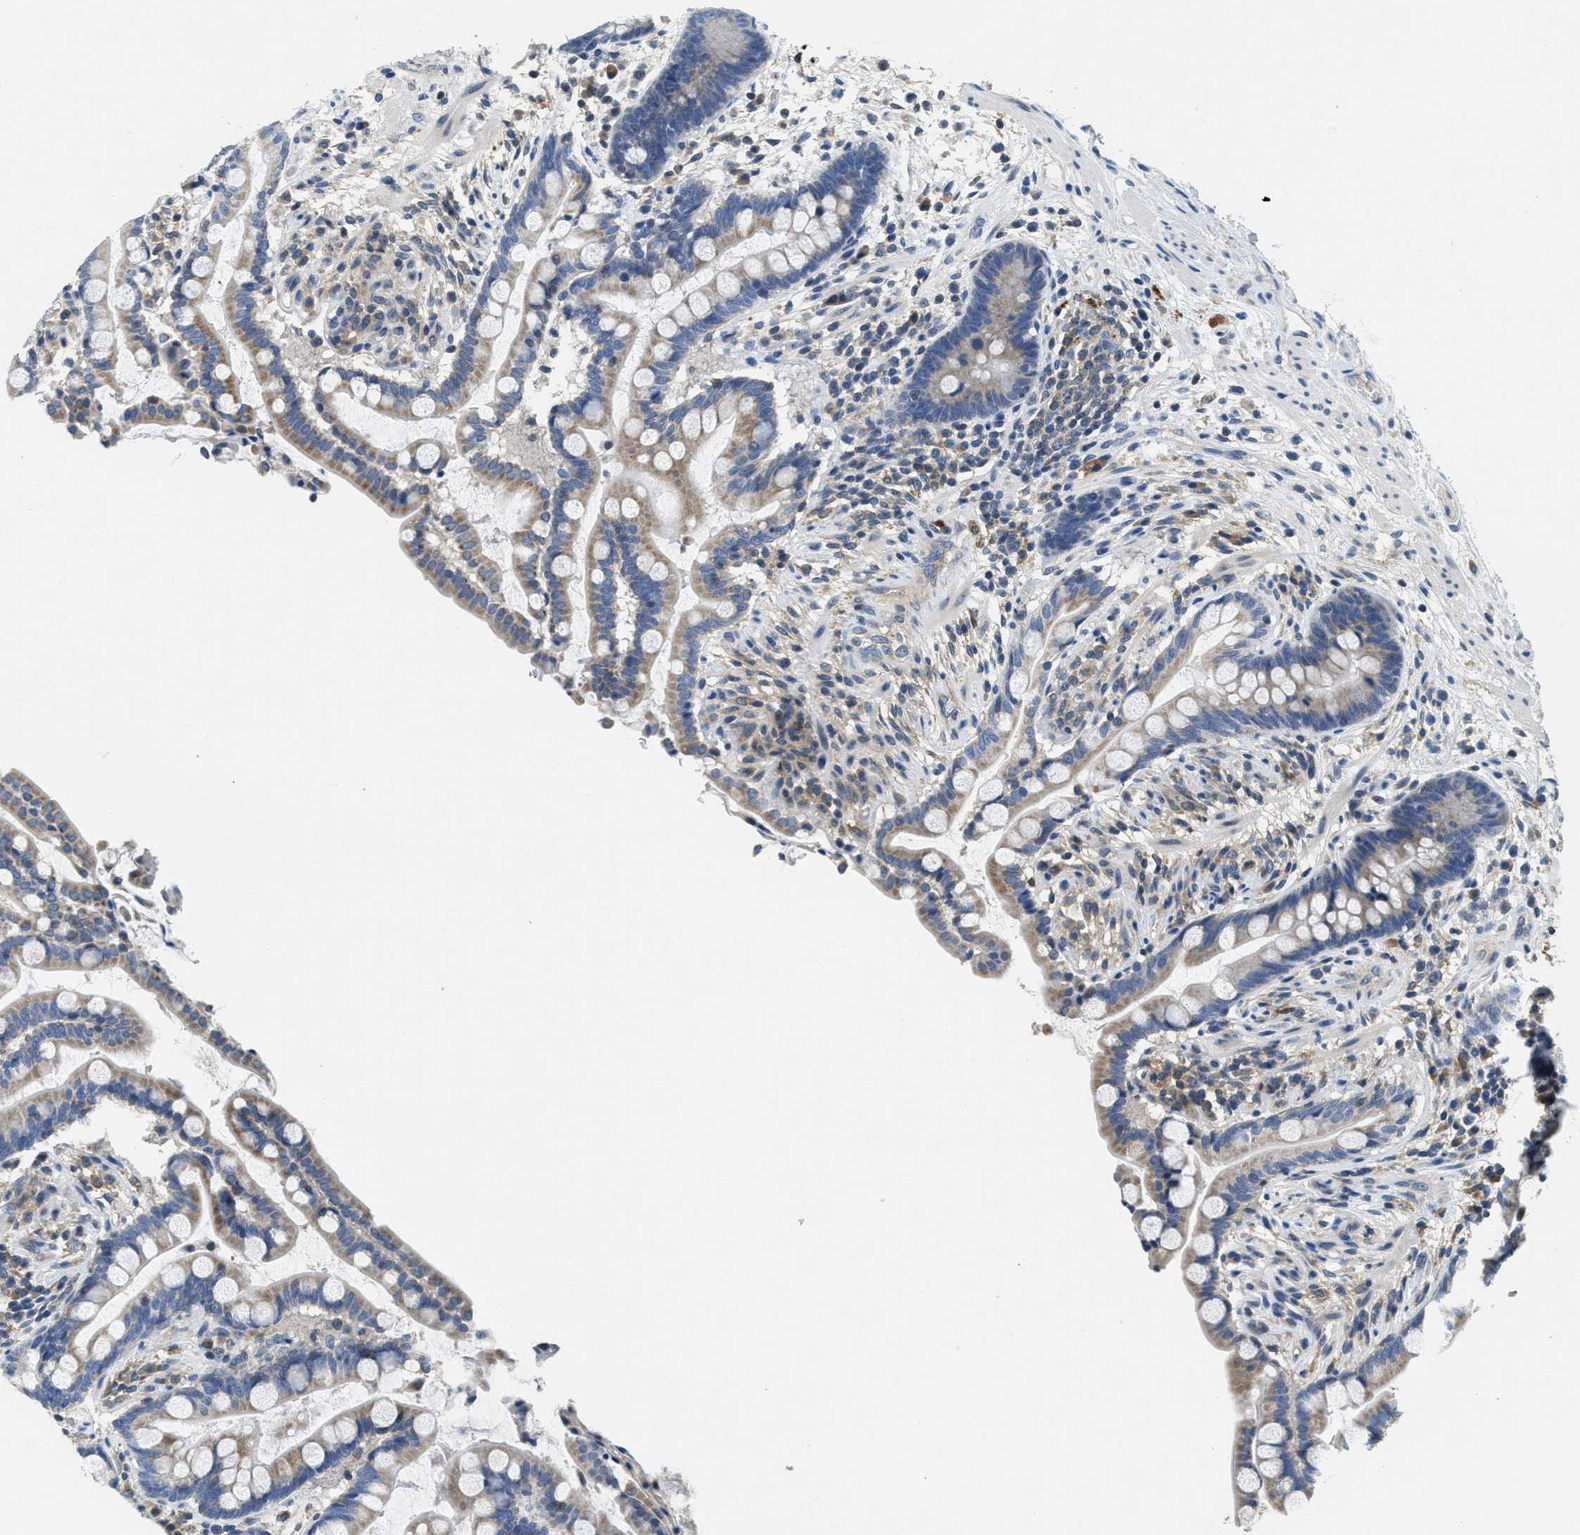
{"staining": {"intensity": "negative", "quantity": "none", "location": "none"}, "tissue": "colon", "cell_type": "Endothelial cells", "image_type": "normal", "snomed": [{"axis": "morphology", "description": "Normal tissue, NOS"}, {"axis": "topography", "description": "Colon"}], "caption": "Immunohistochemistry photomicrograph of unremarkable colon stained for a protein (brown), which displays no staining in endothelial cells.", "gene": "DGKE", "patient": {"sex": "male", "age": 73}}